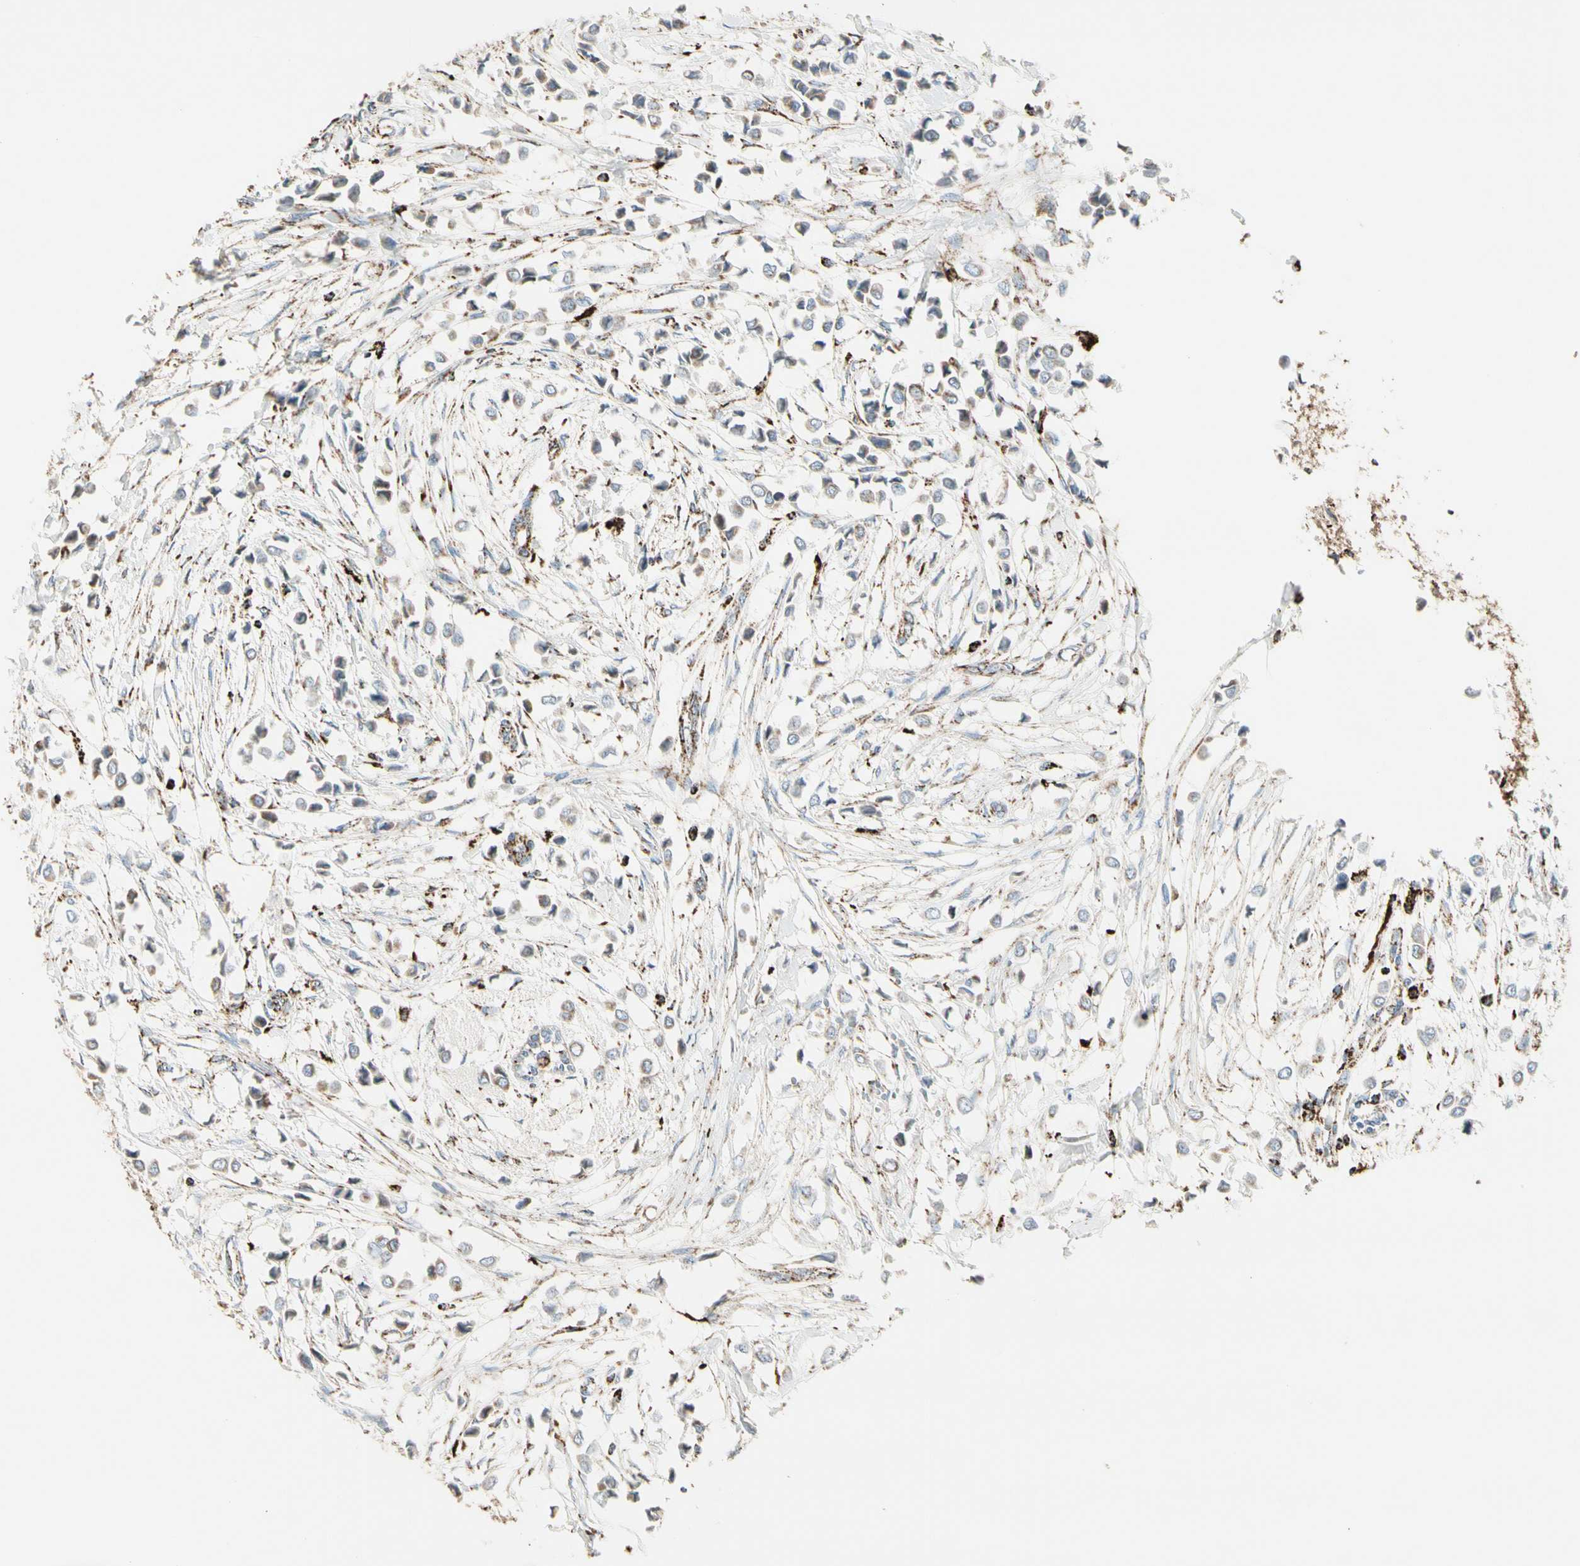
{"staining": {"intensity": "weak", "quantity": "25%-75%", "location": "cytoplasmic/membranous"}, "tissue": "breast cancer", "cell_type": "Tumor cells", "image_type": "cancer", "snomed": [{"axis": "morphology", "description": "Lobular carcinoma"}, {"axis": "topography", "description": "Breast"}], "caption": "Tumor cells demonstrate low levels of weak cytoplasmic/membranous positivity in approximately 25%-75% of cells in human breast lobular carcinoma.", "gene": "ME2", "patient": {"sex": "female", "age": 51}}